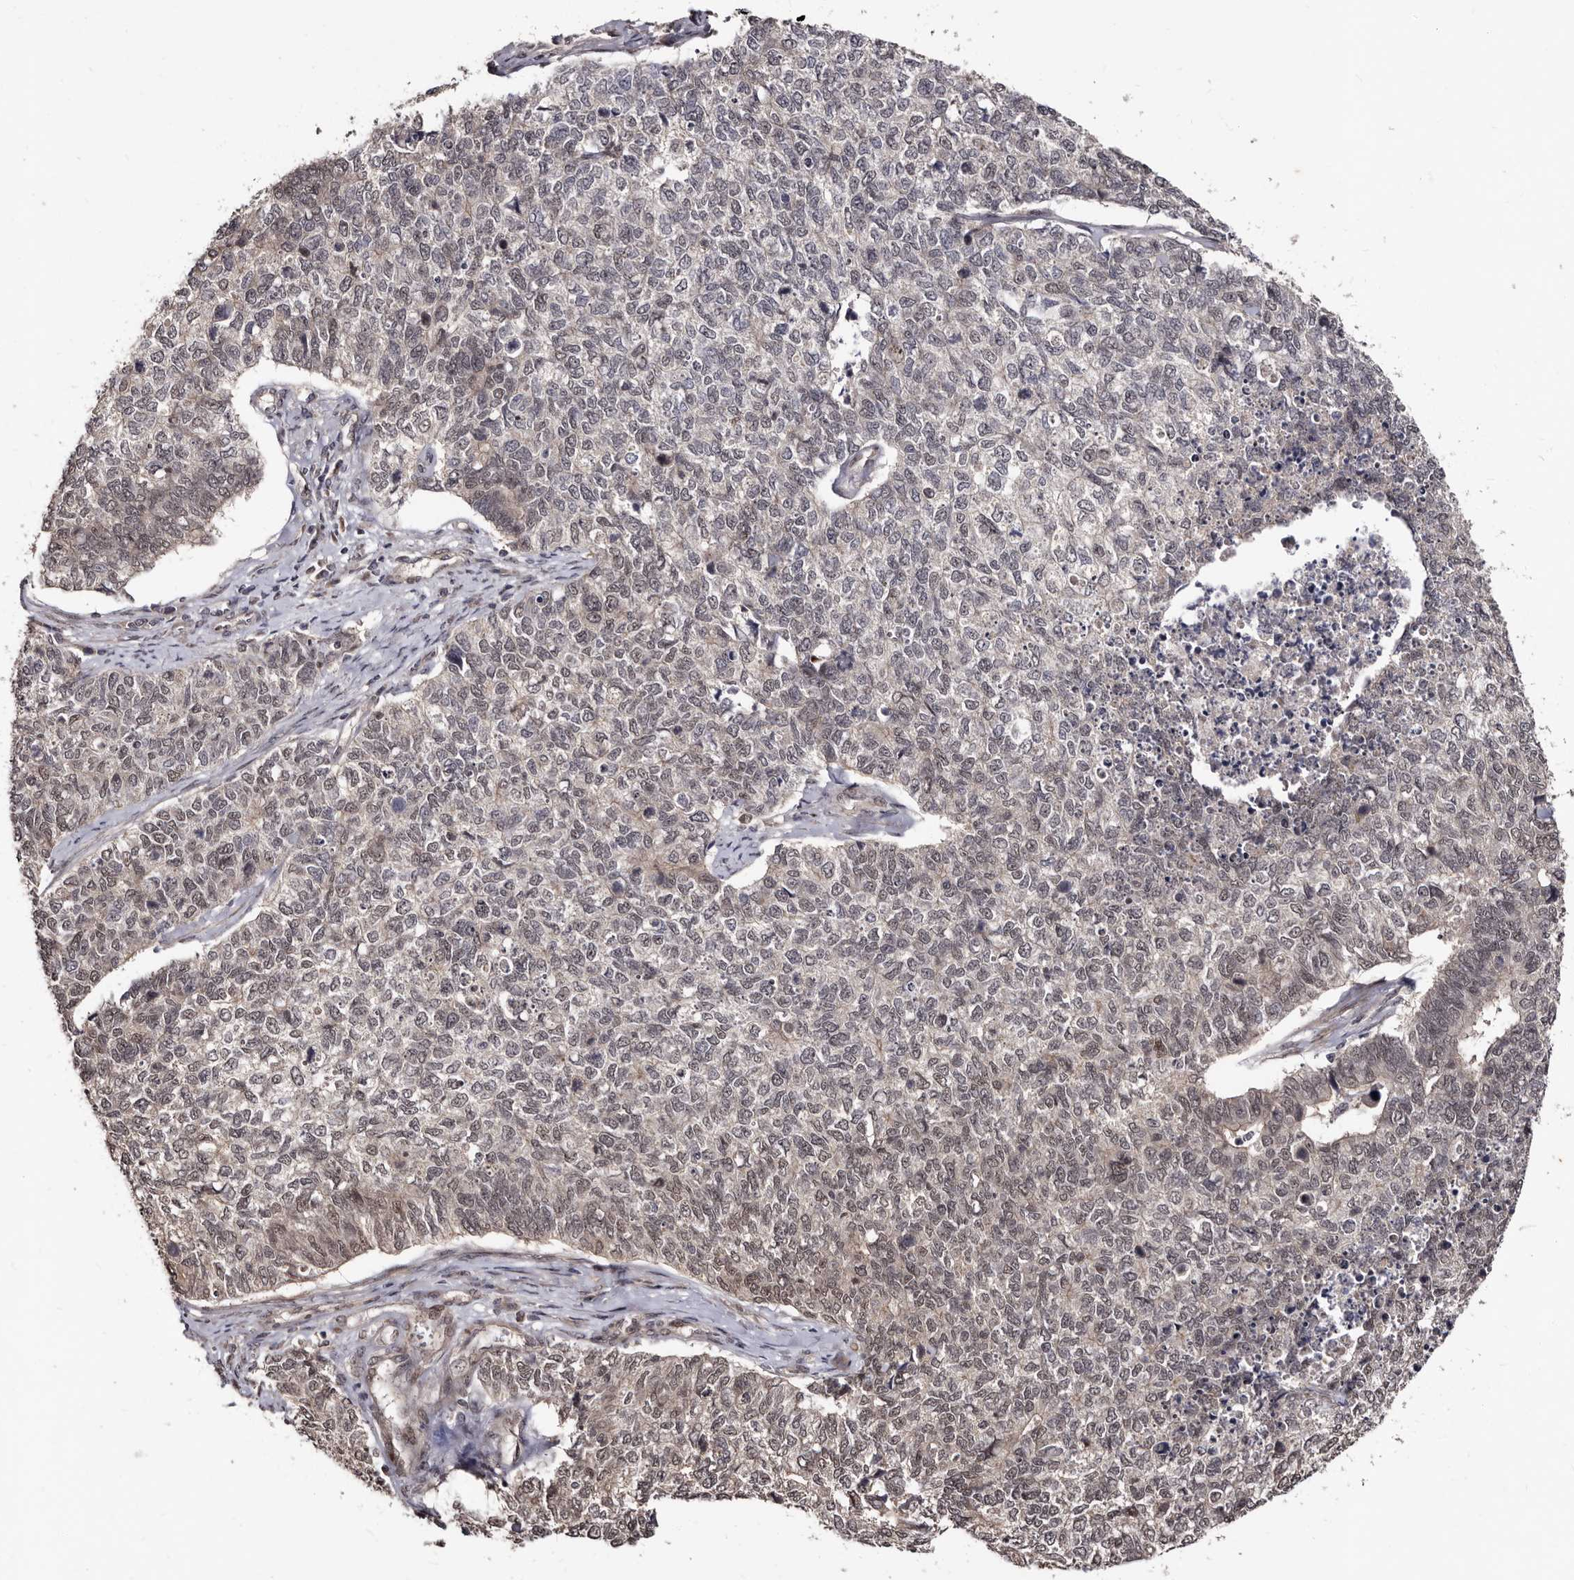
{"staining": {"intensity": "weak", "quantity": "<25%", "location": "nuclear"}, "tissue": "cervical cancer", "cell_type": "Tumor cells", "image_type": "cancer", "snomed": [{"axis": "morphology", "description": "Squamous cell carcinoma, NOS"}, {"axis": "topography", "description": "Cervix"}], "caption": "Histopathology image shows no protein expression in tumor cells of cervical cancer tissue.", "gene": "TBC1D22B", "patient": {"sex": "female", "age": 63}}